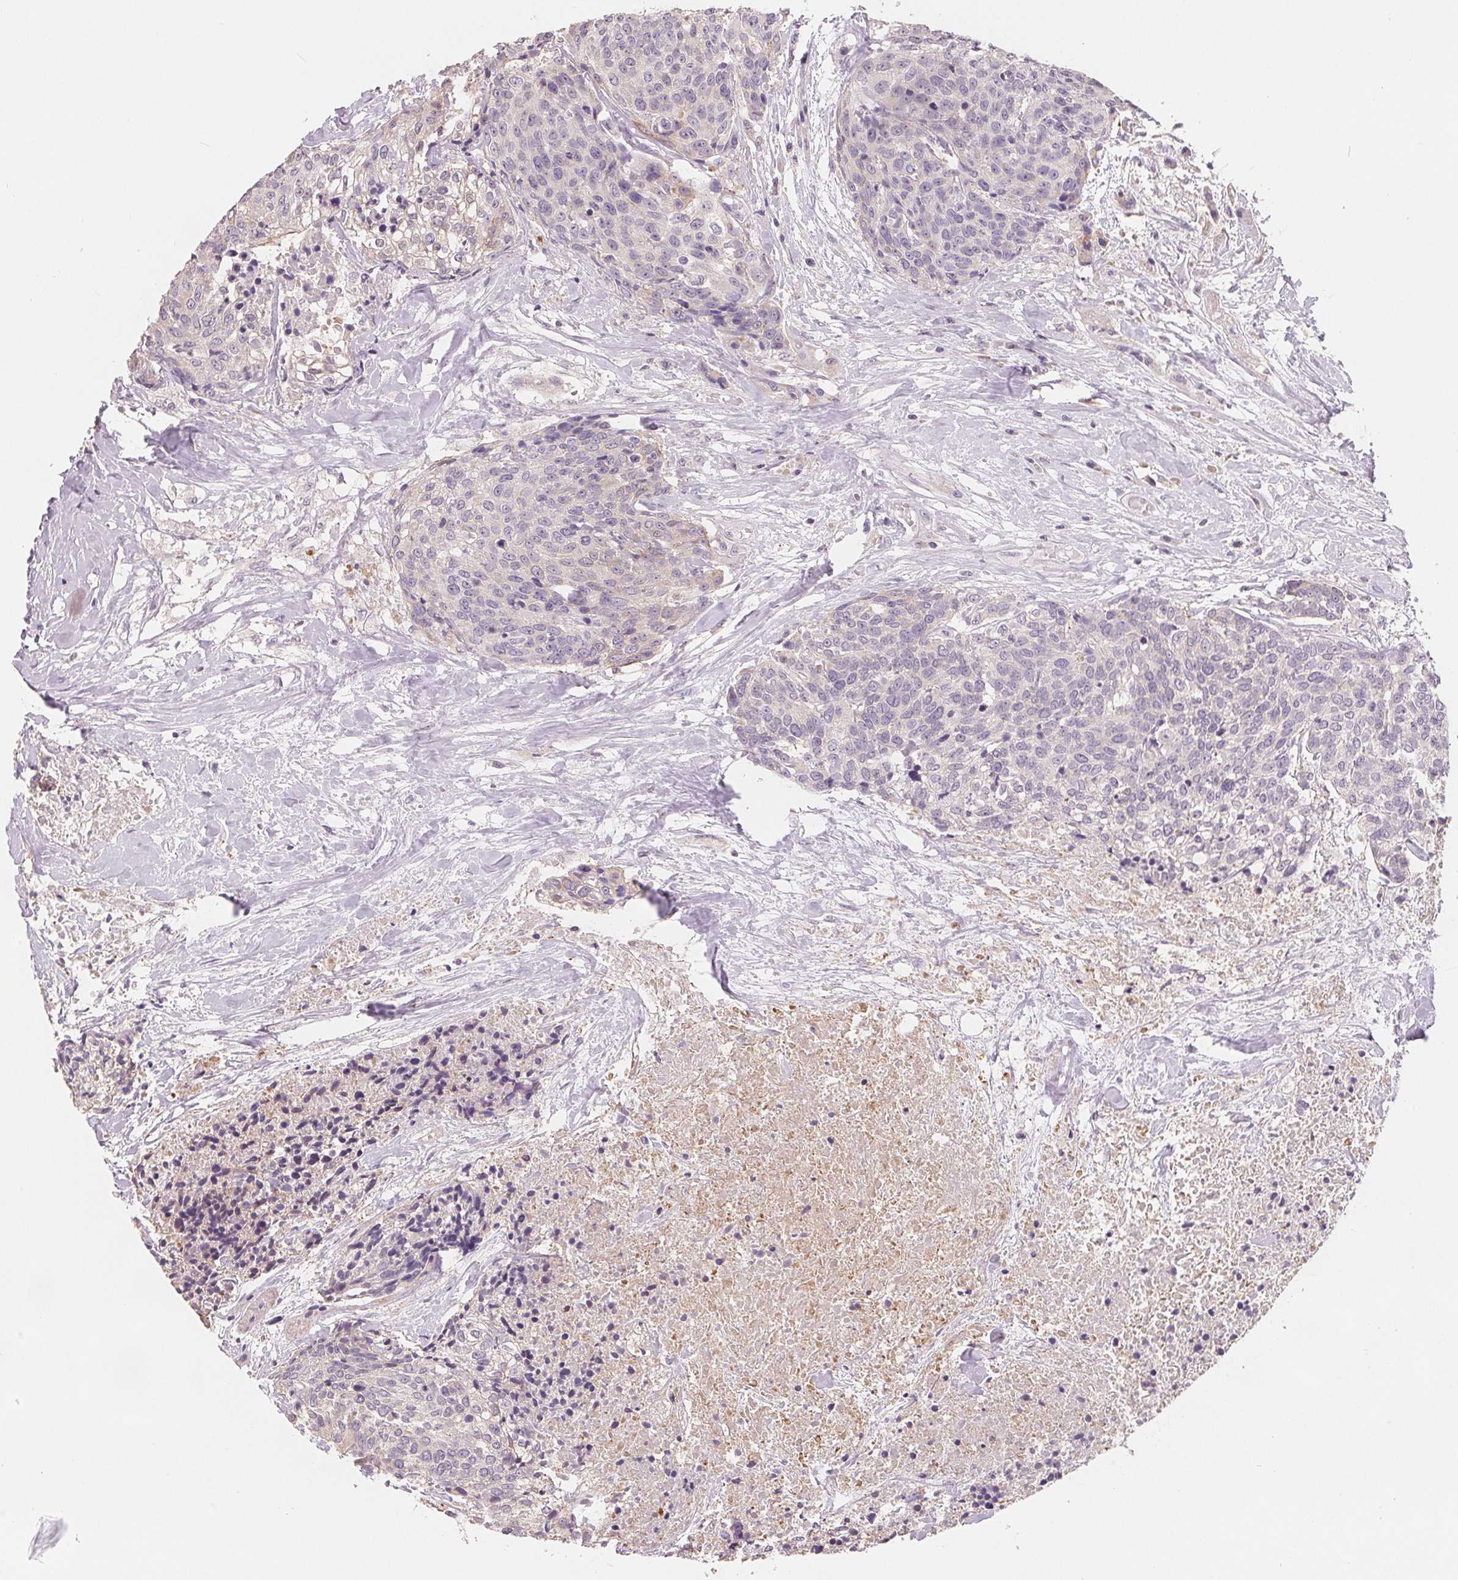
{"staining": {"intensity": "negative", "quantity": "none", "location": "none"}, "tissue": "head and neck cancer", "cell_type": "Tumor cells", "image_type": "cancer", "snomed": [{"axis": "morphology", "description": "Squamous cell carcinoma, NOS"}, {"axis": "topography", "description": "Oral tissue"}, {"axis": "topography", "description": "Head-Neck"}], "caption": "The histopathology image exhibits no staining of tumor cells in head and neck cancer (squamous cell carcinoma).", "gene": "VTCN1", "patient": {"sex": "male", "age": 64}}